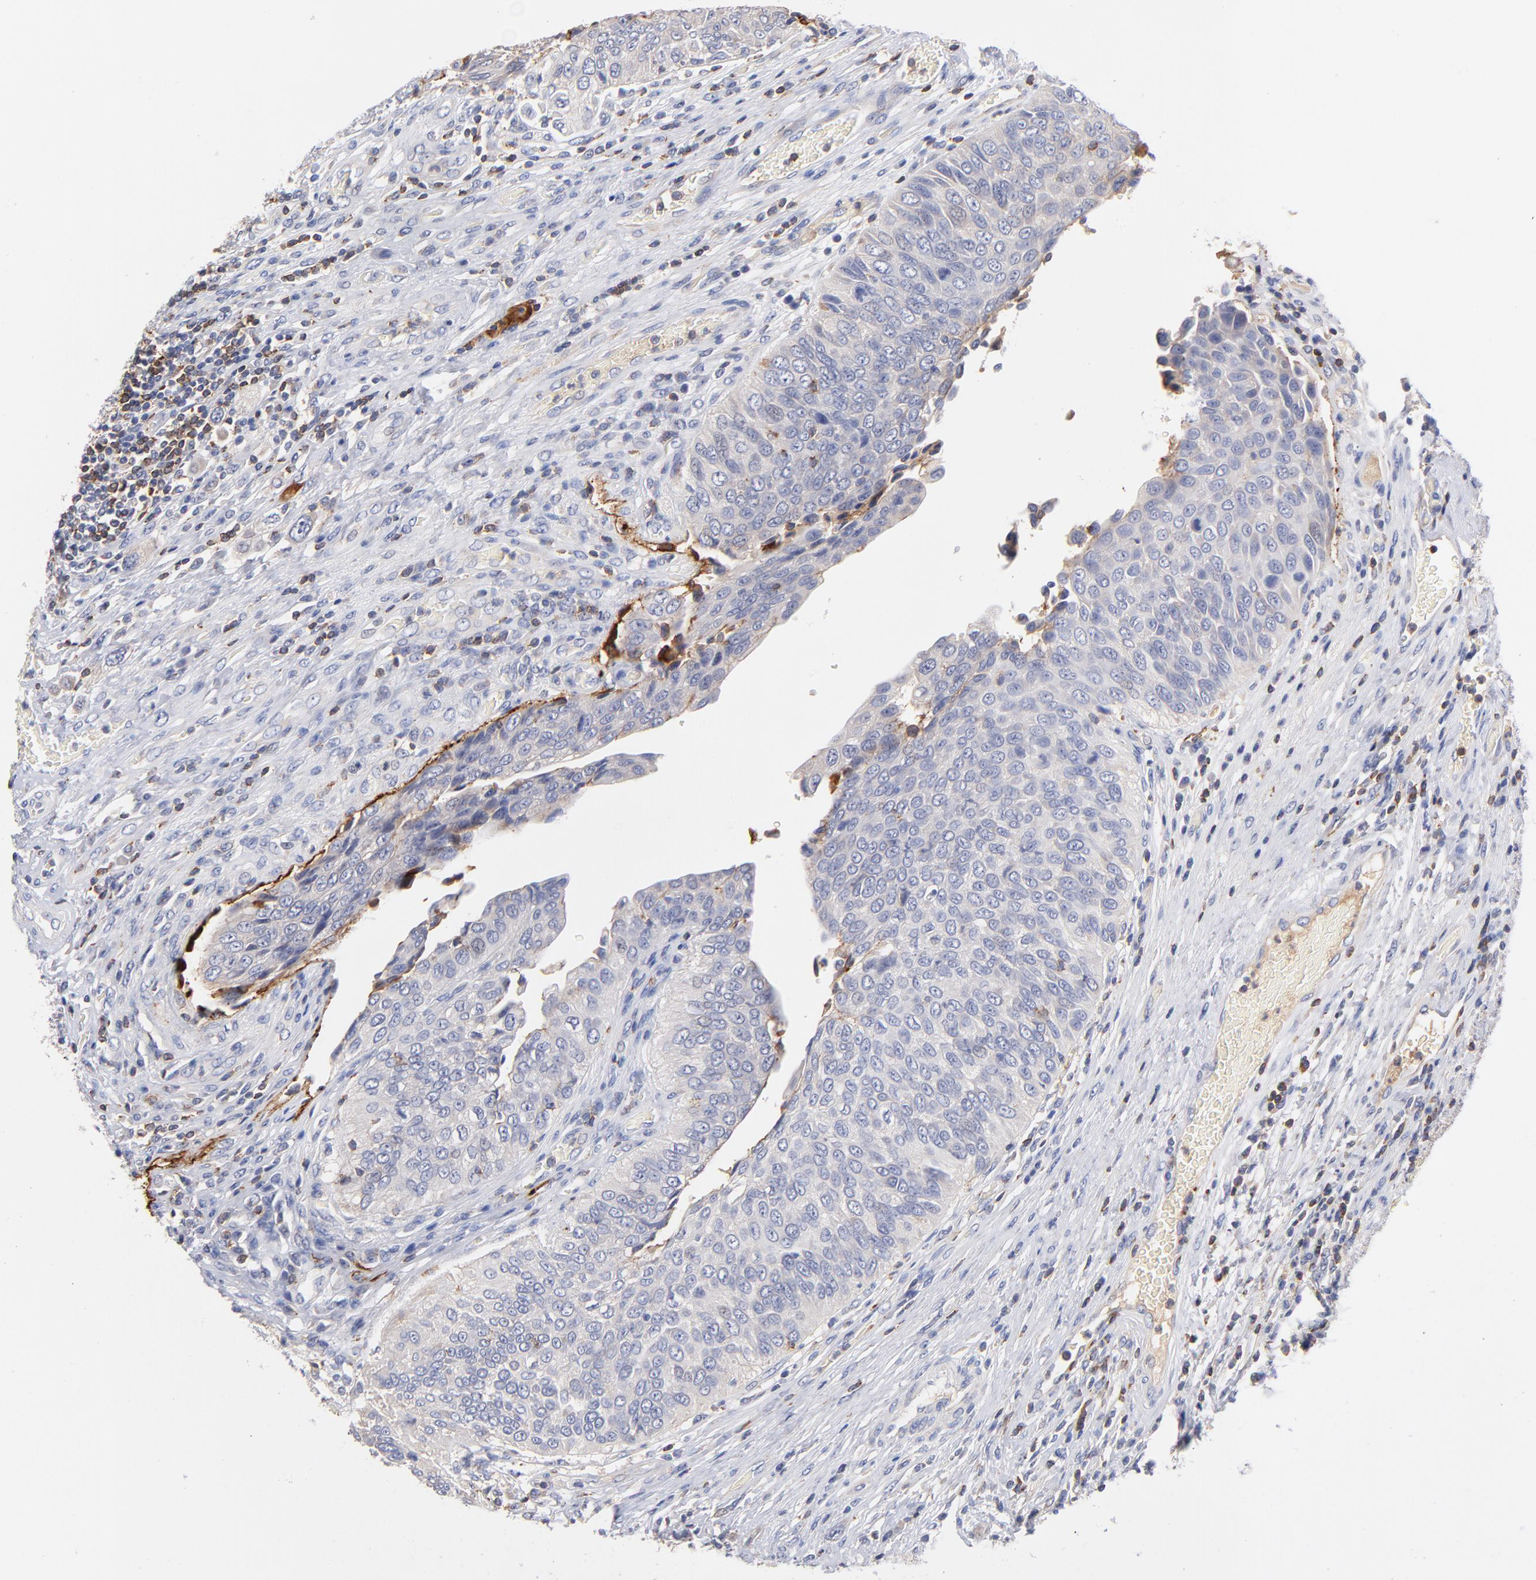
{"staining": {"intensity": "negative", "quantity": "none", "location": "none"}, "tissue": "urothelial cancer", "cell_type": "Tumor cells", "image_type": "cancer", "snomed": [{"axis": "morphology", "description": "Urothelial carcinoma, High grade"}, {"axis": "topography", "description": "Urinary bladder"}], "caption": "An image of urothelial carcinoma (high-grade) stained for a protein displays no brown staining in tumor cells.", "gene": "KREMEN2", "patient": {"sex": "male", "age": 50}}